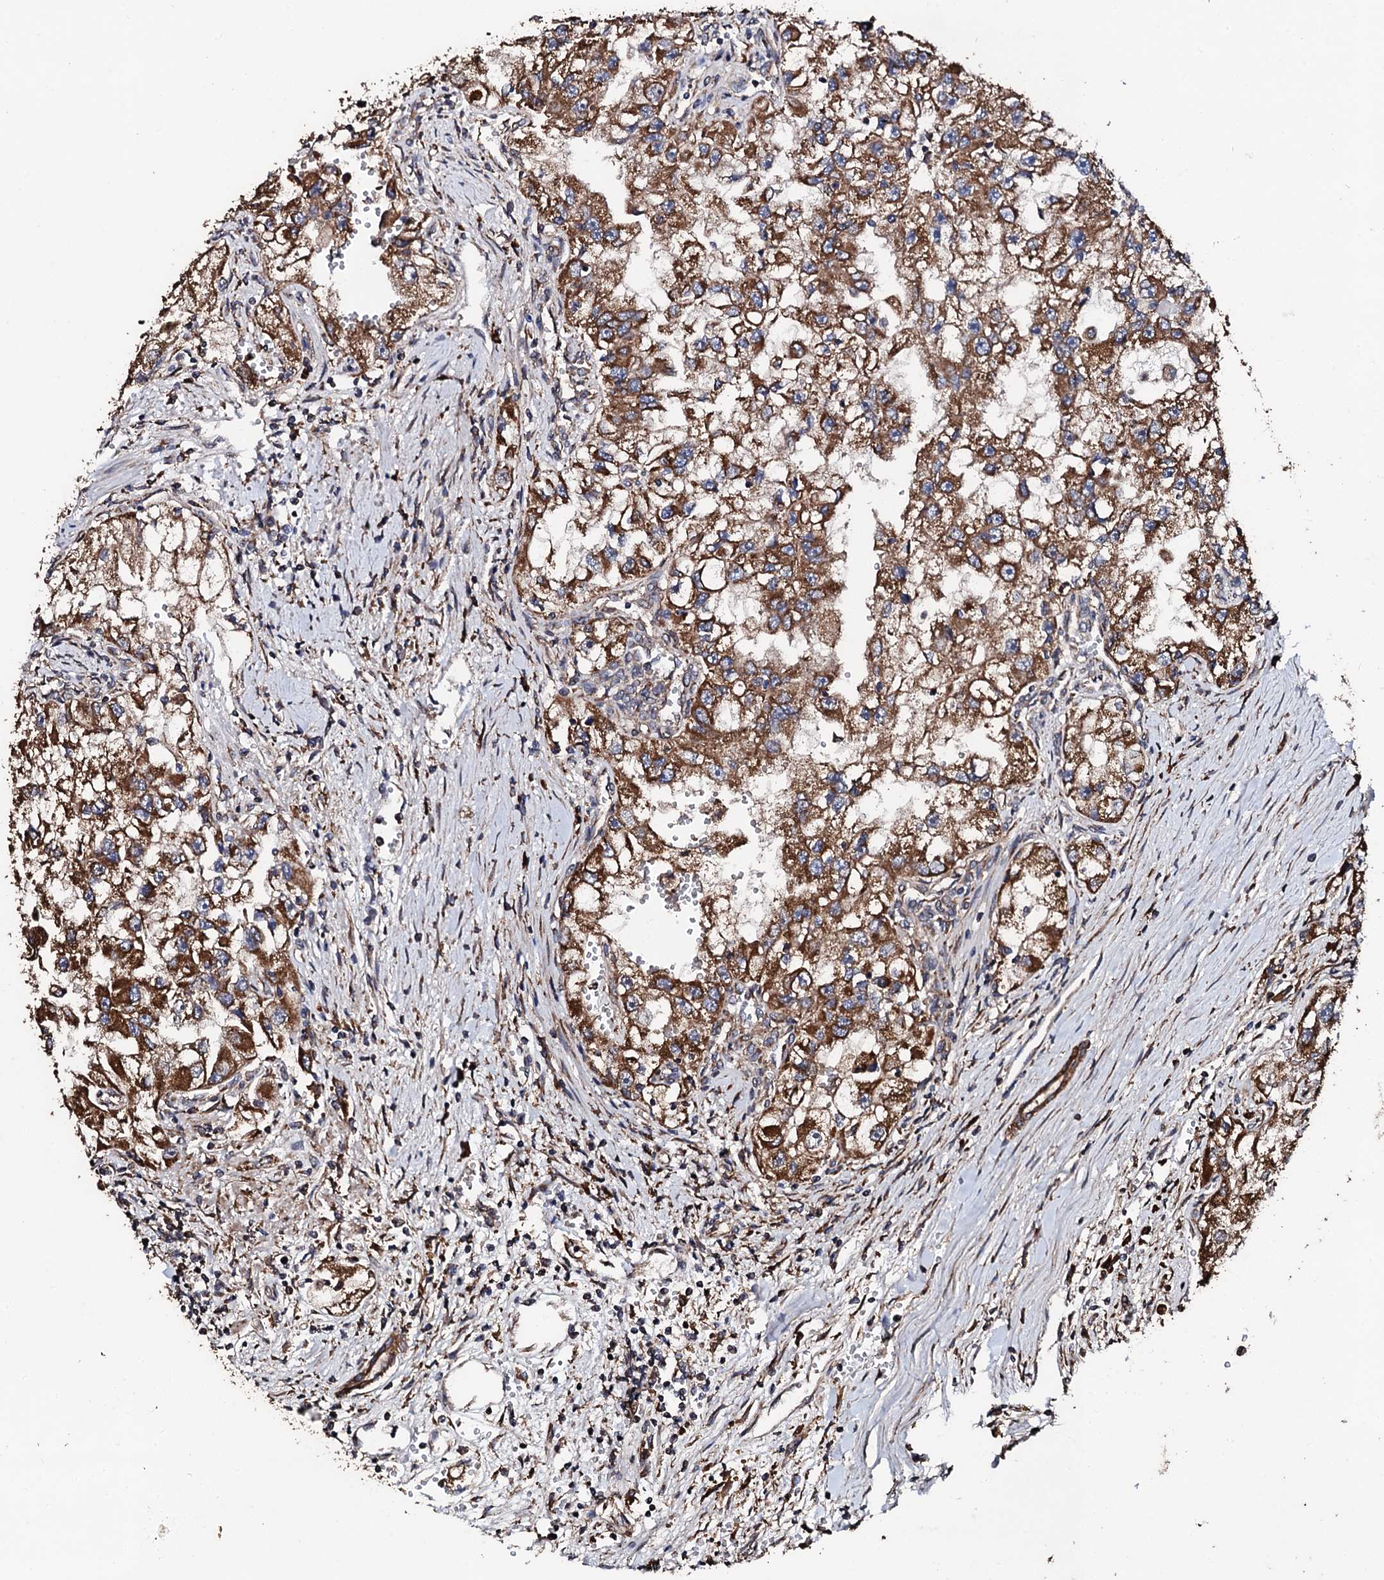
{"staining": {"intensity": "strong", "quantity": ">75%", "location": "cytoplasmic/membranous"}, "tissue": "renal cancer", "cell_type": "Tumor cells", "image_type": "cancer", "snomed": [{"axis": "morphology", "description": "Adenocarcinoma, NOS"}, {"axis": "topography", "description": "Kidney"}], "caption": "Tumor cells reveal high levels of strong cytoplasmic/membranous positivity in about >75% of cells in human renal adenocarcinoma.", "gene": "CKAP5", "patient": {"sex": "male", "age": 63}}